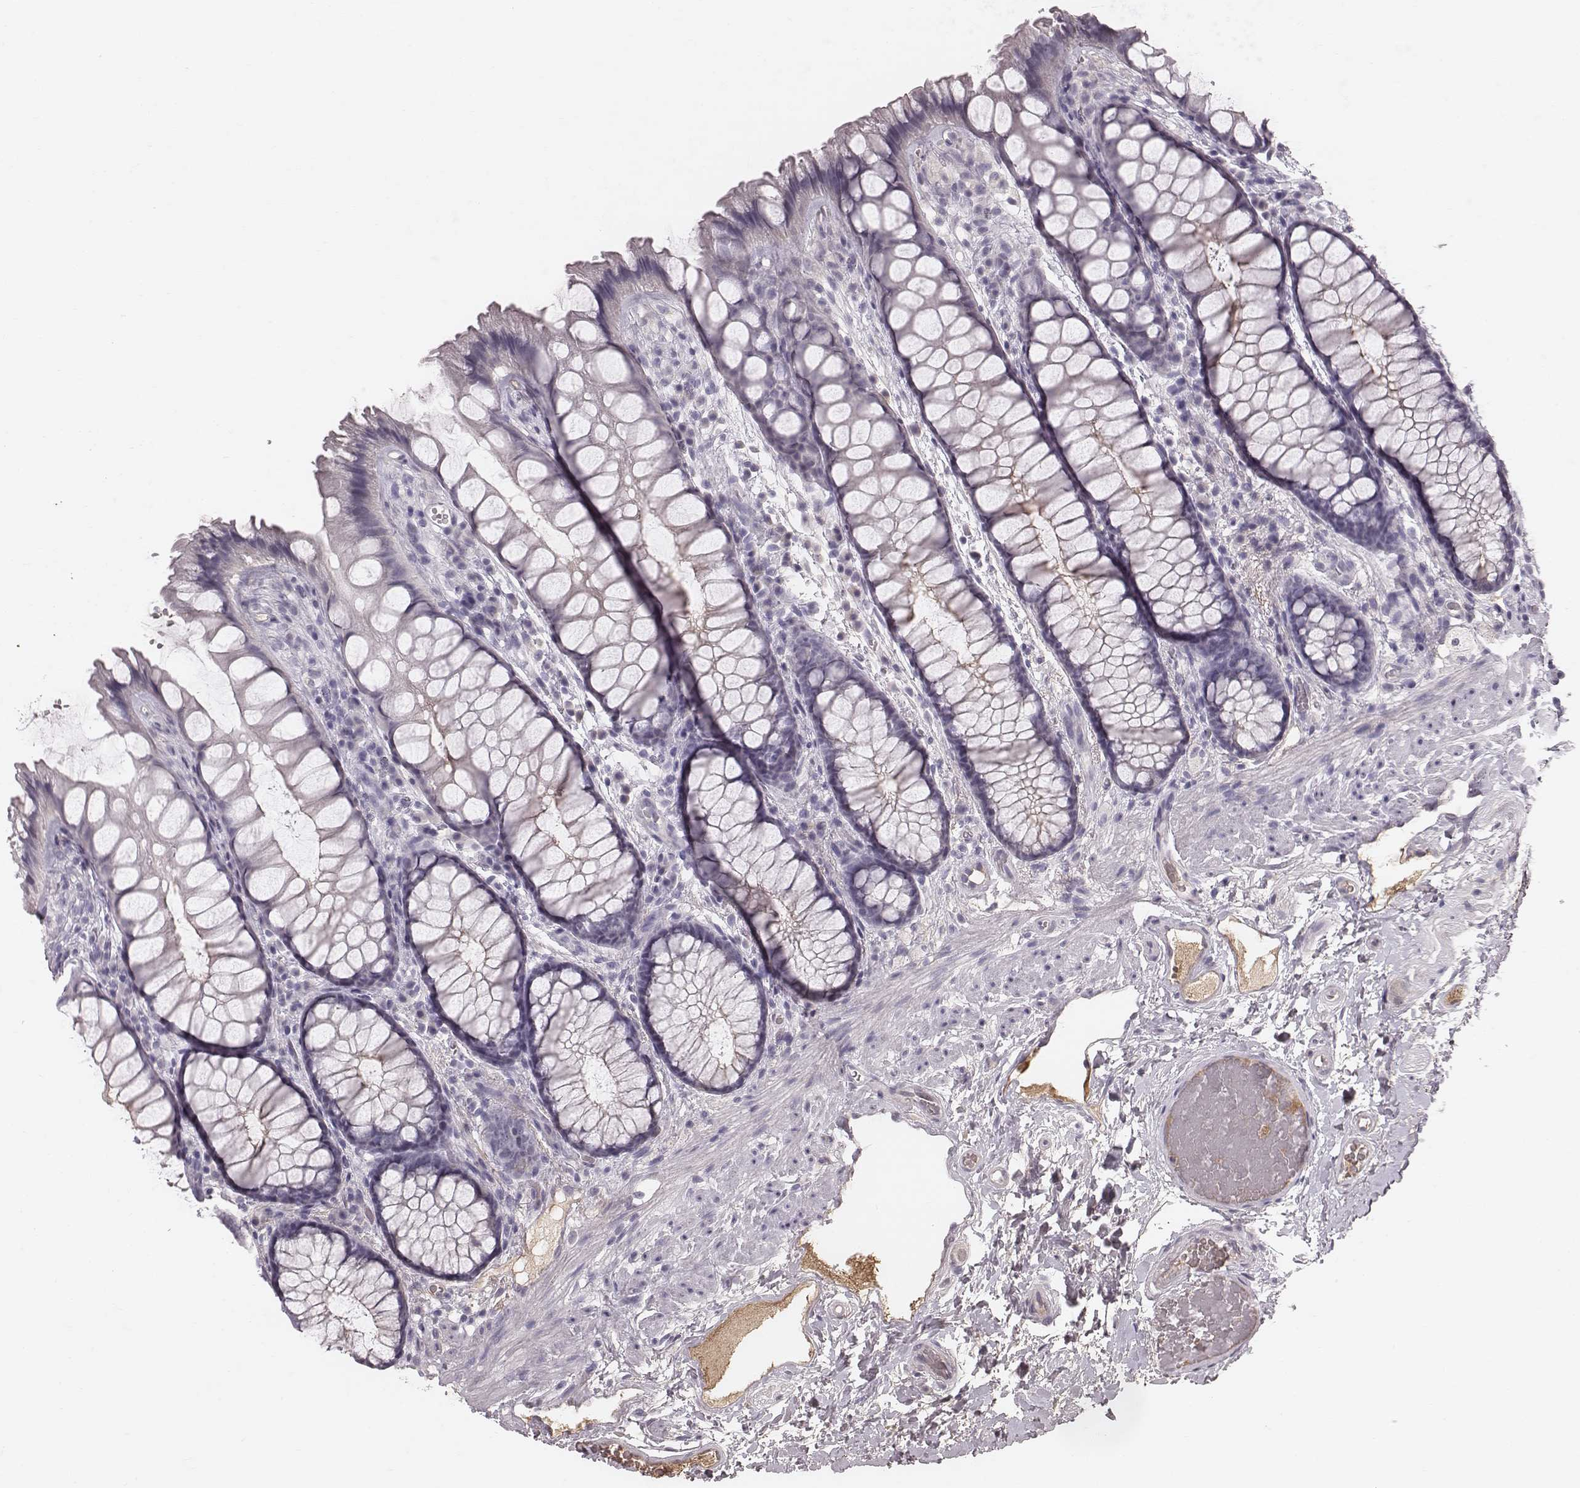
{"staining": {"intensity": "negative", "quantity": "none", "location": "none"}, "tissue": "rectum", "cell_type": "Glandular cells", "image_type": "normal", "snomed": [{"axis": "morphology", "description": "Normal tissue, NOS"}, {"axis": "topography", "description": "Rectum"}], "caption": "The histopathology image reveals no staining of glandular cells in benign rectum. Nuclei are stained in blue.", "gene": "CFTR", "patient": {"sex": "female", "age": 62}}